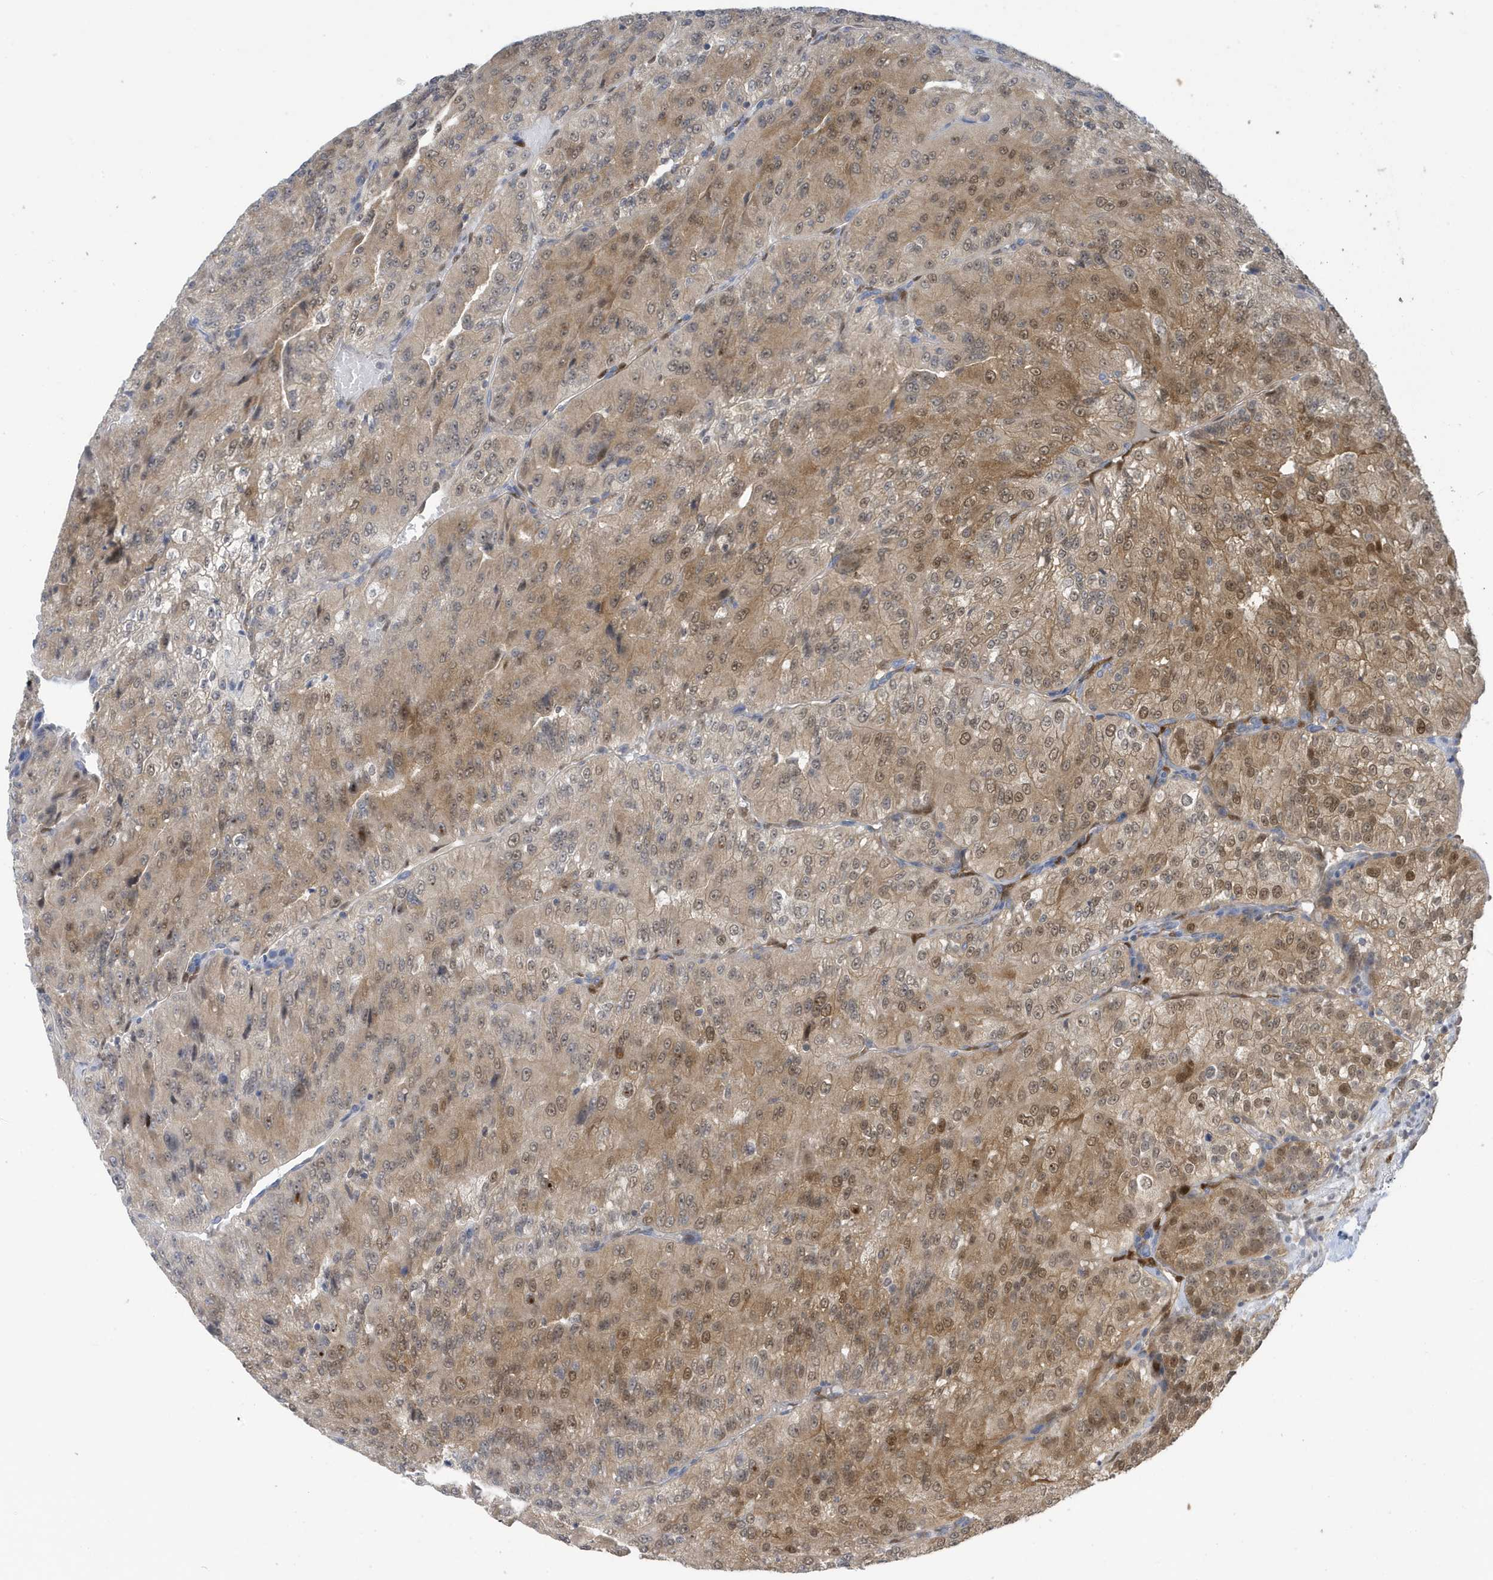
{"staining": {"intensity": "moderate", "quantity": "25%-75%", "location": "cytoplasmic/membranous,nuclear"}, "tissue": "renal cancer", "cell_type": "Tumor cells", "image_type": "cancer", "snomed": [{"axis": "morphology", "description": "Adenocarcinoma, NOS"}, {"axis": "topography", "description": "Kidney"}], "caption": "Renal cancer tissue shows moderate cytoplasmic/membranous and nuclear staining in about 25%-75% of tumor cells", "gene": "NCOA7", "patient": {"sex": "female", "age": 63}}